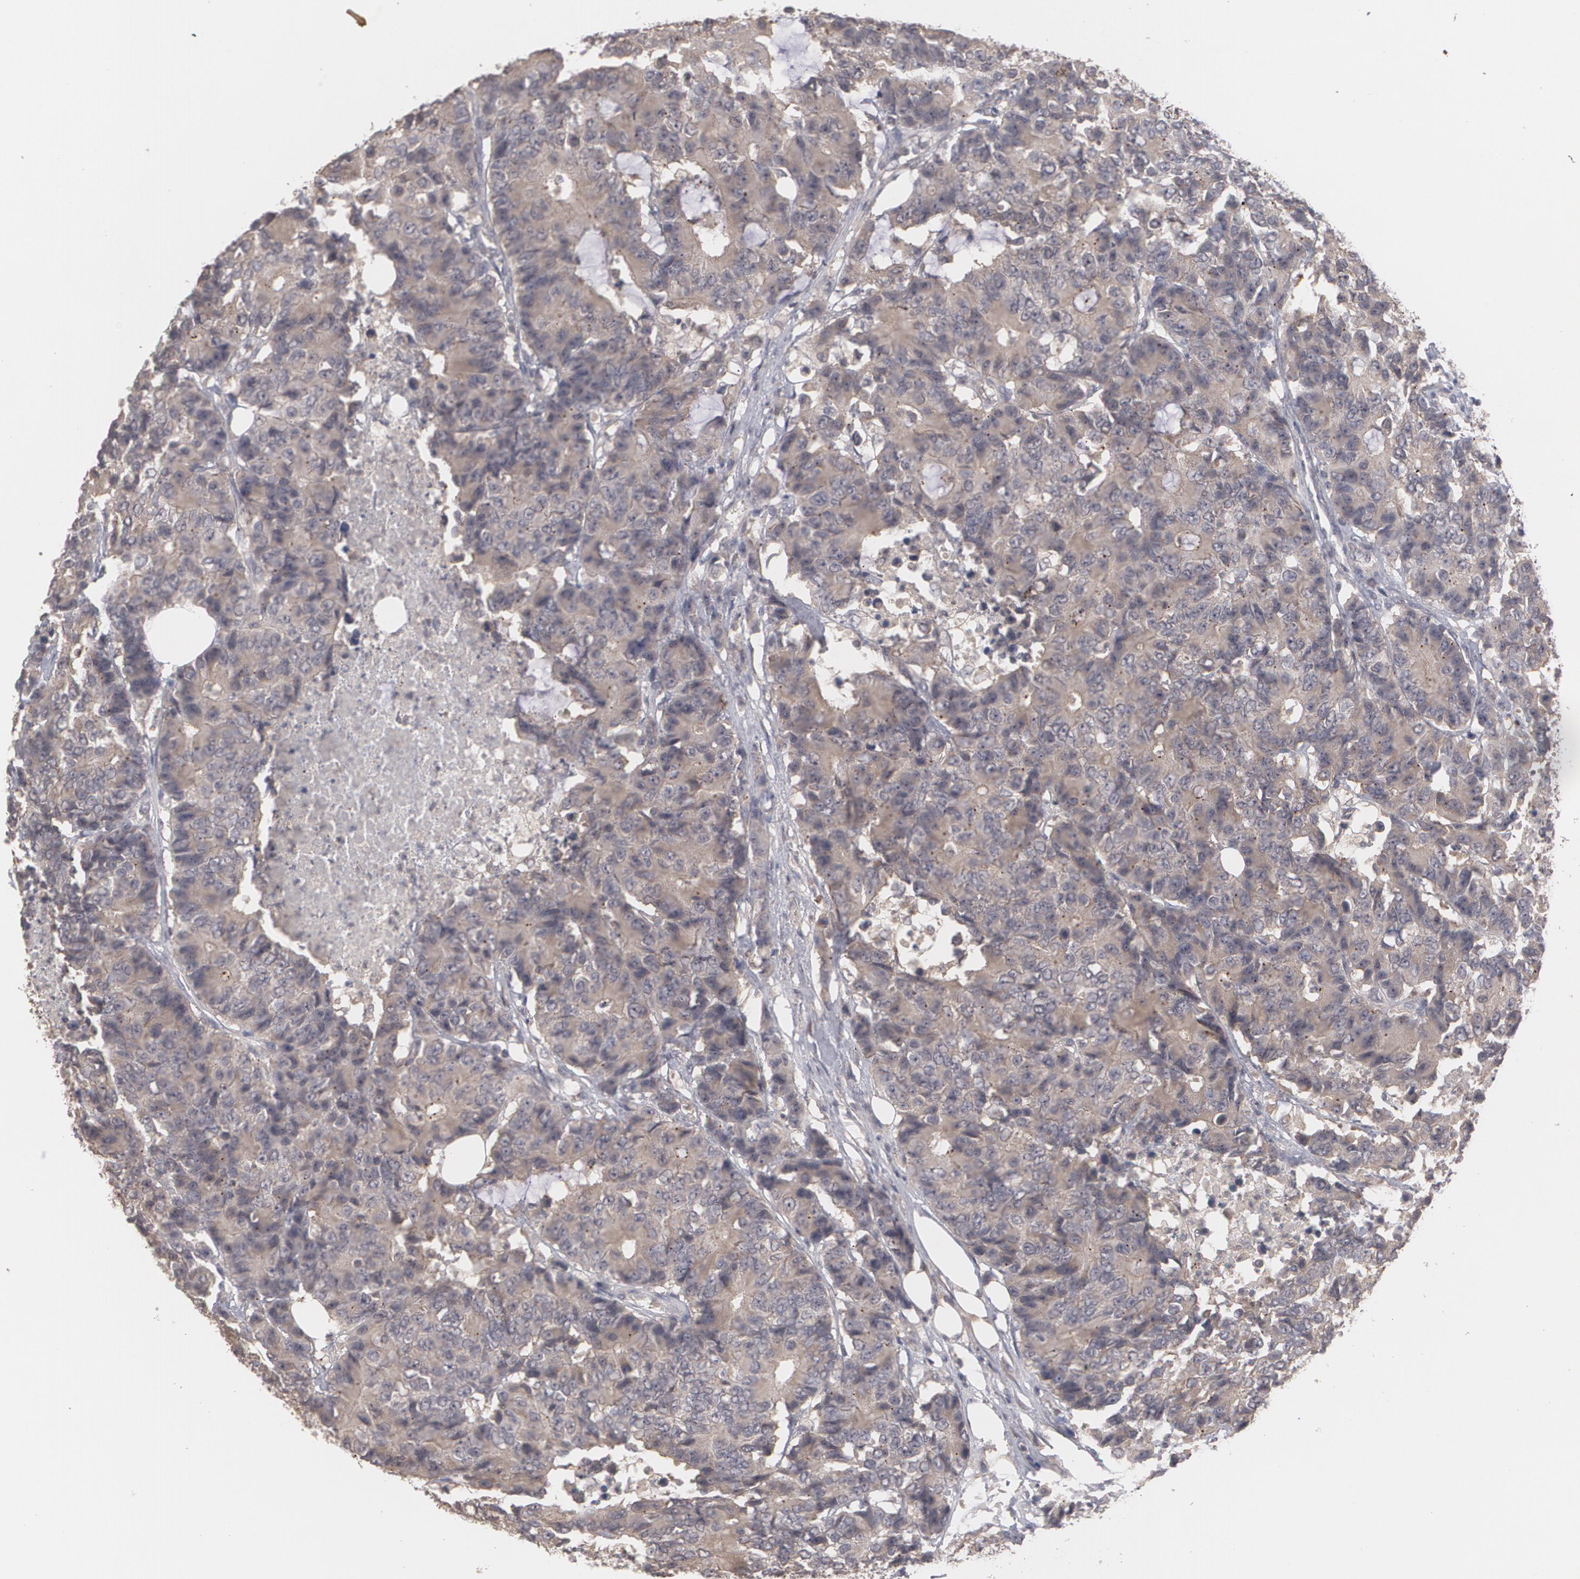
{"staining": {"intensity": "moderate", "quantity": ">75%", "location": "cytoplasmic/membranous"}, "tissue": "colorectal cancer", "cell_type": "Tumor cells", "image_type": "cancer", "snomed": [{"axis": "morphology", "description": "Adenocarcinoma, NOS"}, {"axis": "topography", "description": "Colon"}], "caption": "High-power microscopy captured an immunohistochemistry histopathology image of colorectal cancer, revealing moderate cytoplasmic/membranous staining in about >75% of tumor cells. Nuclei are stained in blue.", "gene": "ARF6", "patient": {"sex": "female", "age": 86}}